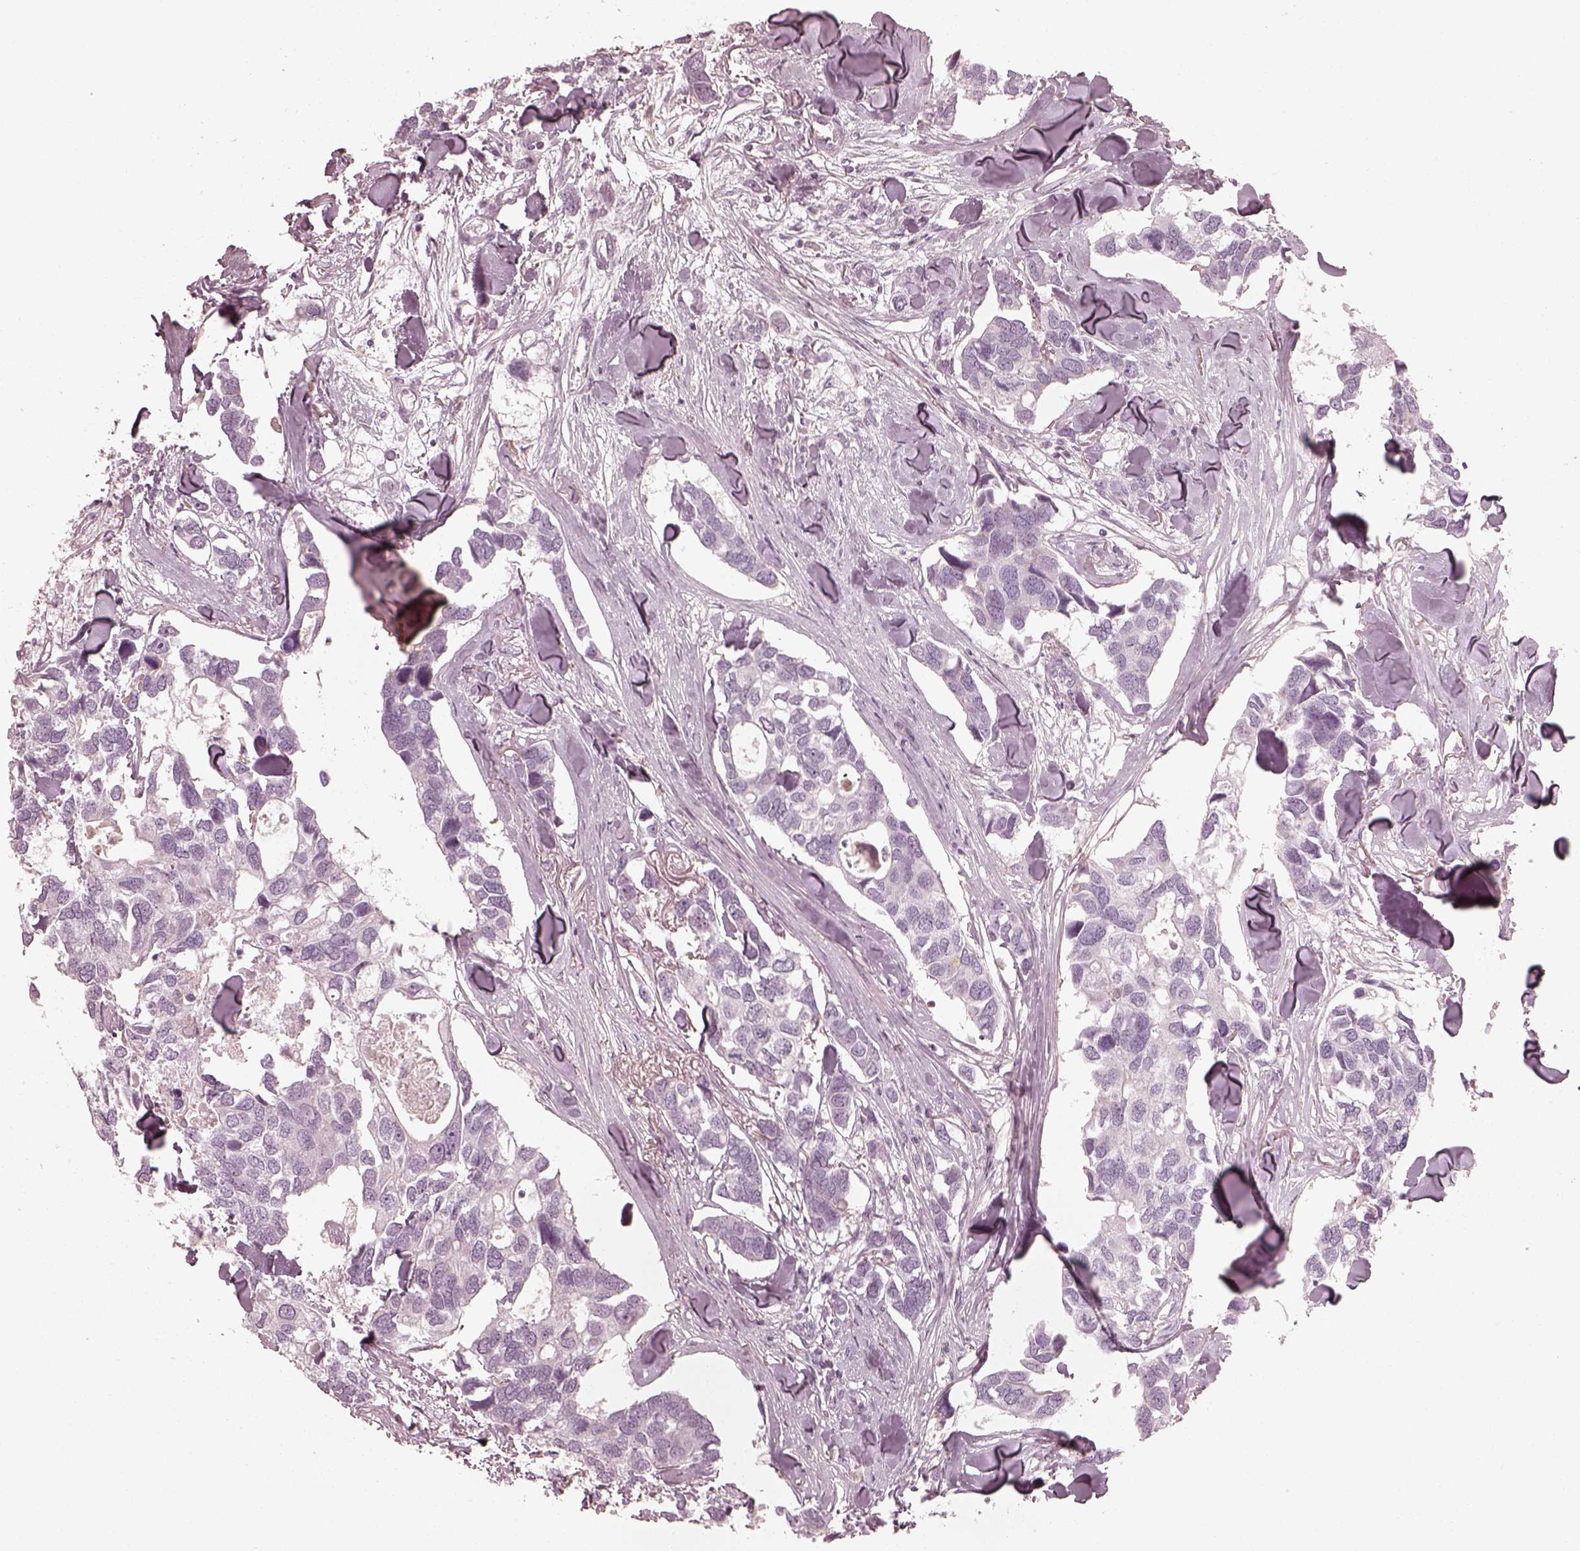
{"staining": {"intensity": "negative", "quantity": "none", "location": "none"}, "tissue": "breast cancer", "cell_type": "Tumor cells", "image_type": "cancer", "snomed": [{"axis": "morphology", "description": "Duct carcinoma"}, {"axis": "topography", "description": "Breast"}], "caption": "There is no significant positivity in tumor cells of breast invasive ductal carcinoma. (DAB (3,3'-diaminobenzidine) immunohistochemistry (IHC), high magnification).", "gene": "PRLHR", "patient": {"sex": "female", "age": 83}}